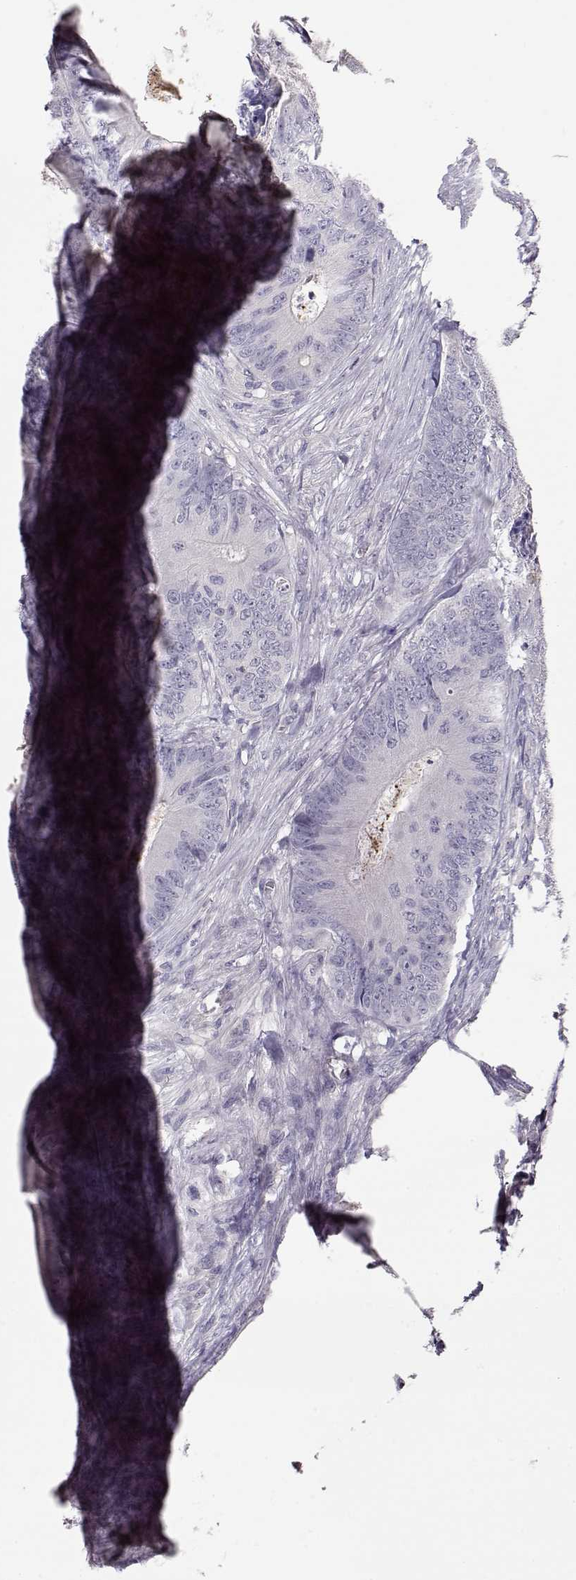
{"staining": {"intensity": "negative", "quantity": "none", "location": "none"}, "tissue": "colorectal cancer", "cell_type": "Tumor cells", "image_type": "cancer", "snomed": [{"axis": "morphology", "description": "Adenocarcinoma, NOS"}, {"axis": "topography", "description": "Colon"}], "caption": "Immunohistochemistry (IHC) of human colorectal adenocarcinoma exhibits no expression in tumor cells. (IHC, brightfield microscopy, high magnification).", "gene": "SLC18A1", "patient": {"sex": "male", "age": 84}}